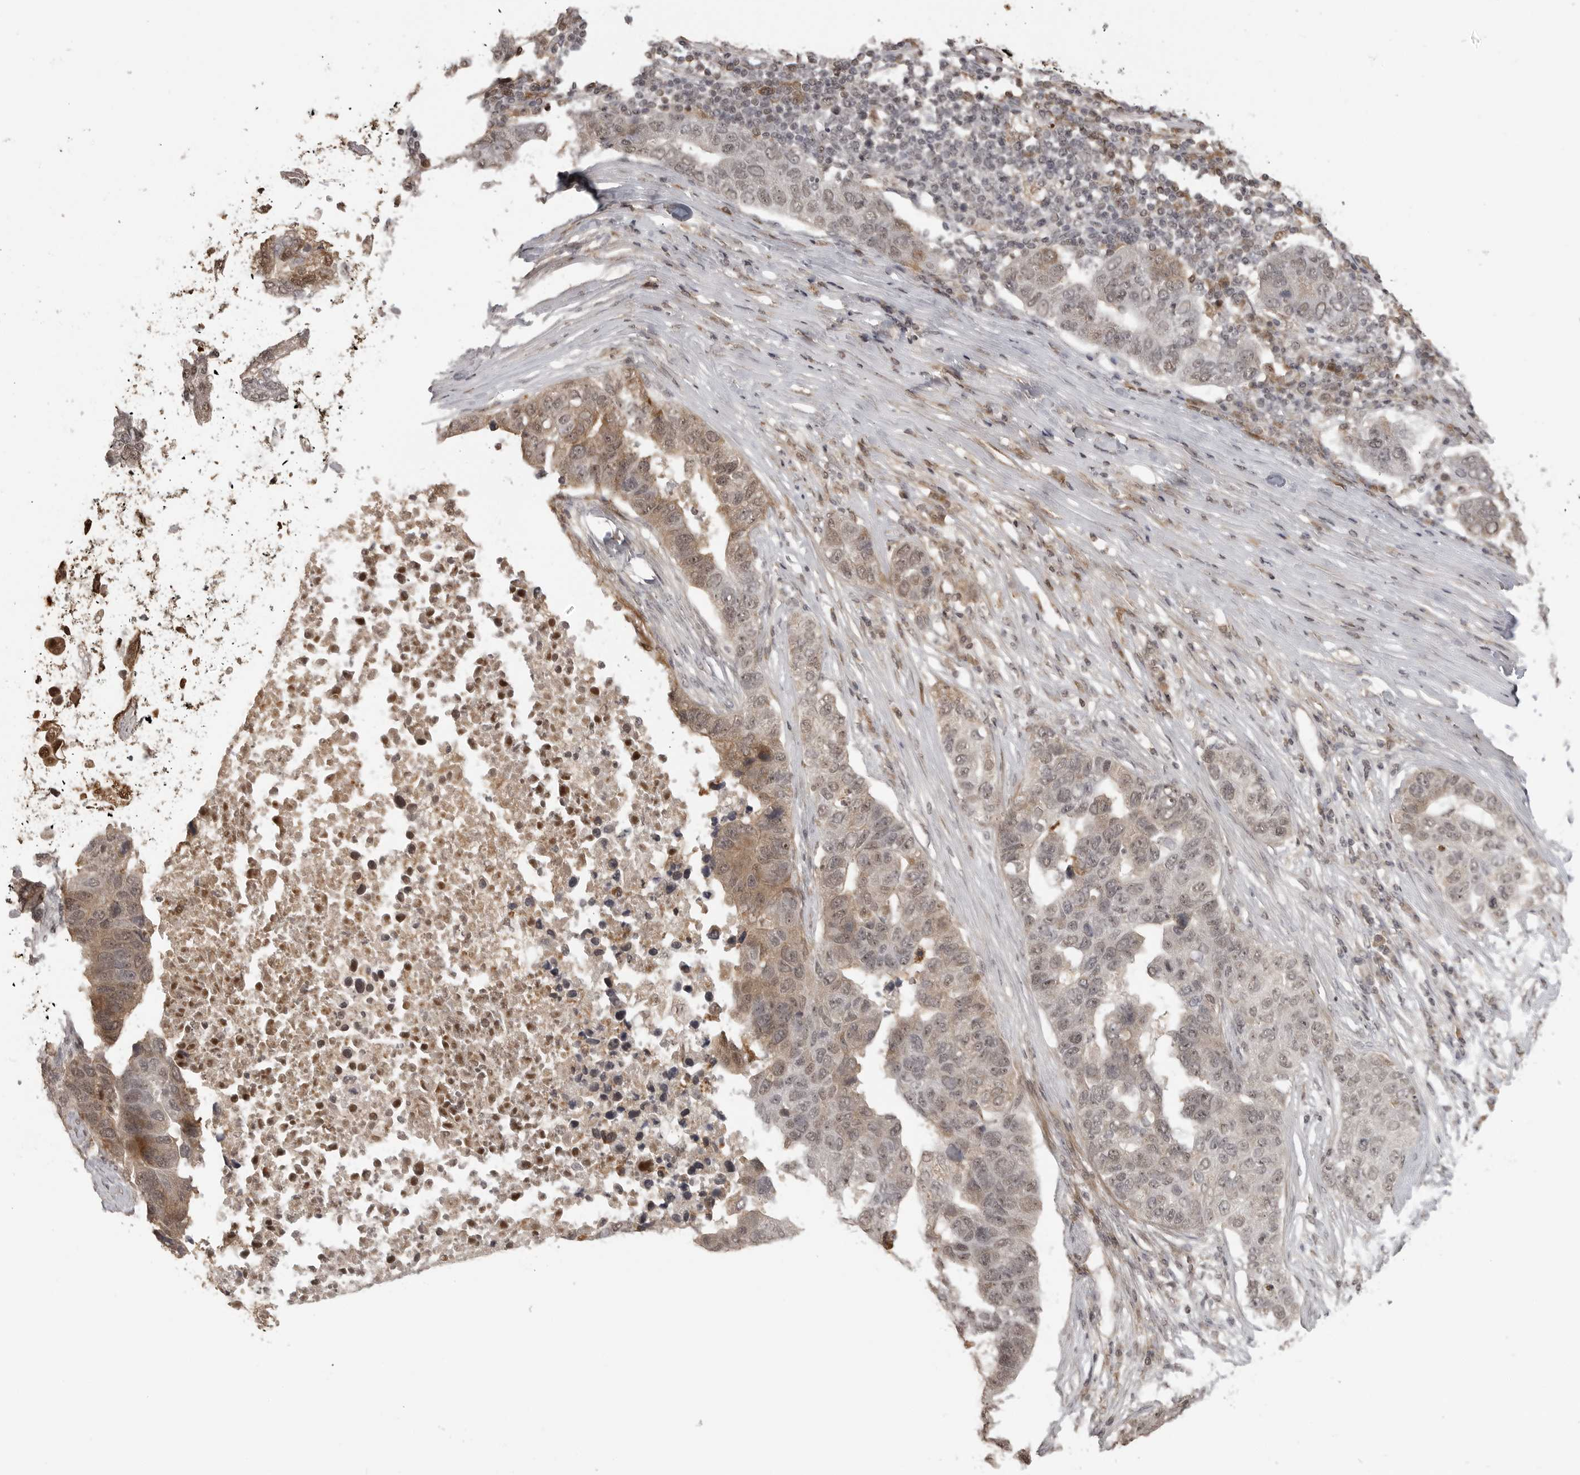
{"staining": {"intensity": "moderate", "quantity": "<25%", "location": "cytoplasmic/membranous,nuclear"}, "tissue": "pancreatic cancer", "cell_type": "Tumor cells", "image_type": "cancer", "snomed": [{"axis": "morphology", "description": "Adenocarcinoma, NOS"}, {"axis": "topography", "description": "Pancreas"}], "caption": "Pancreatic cancer (adenocarcinoma) stained with a protein marker demonstrates moderate staining in tumor cells.", "gene": "CLOCK", "patient": {"sex": "female", "age": 61}}